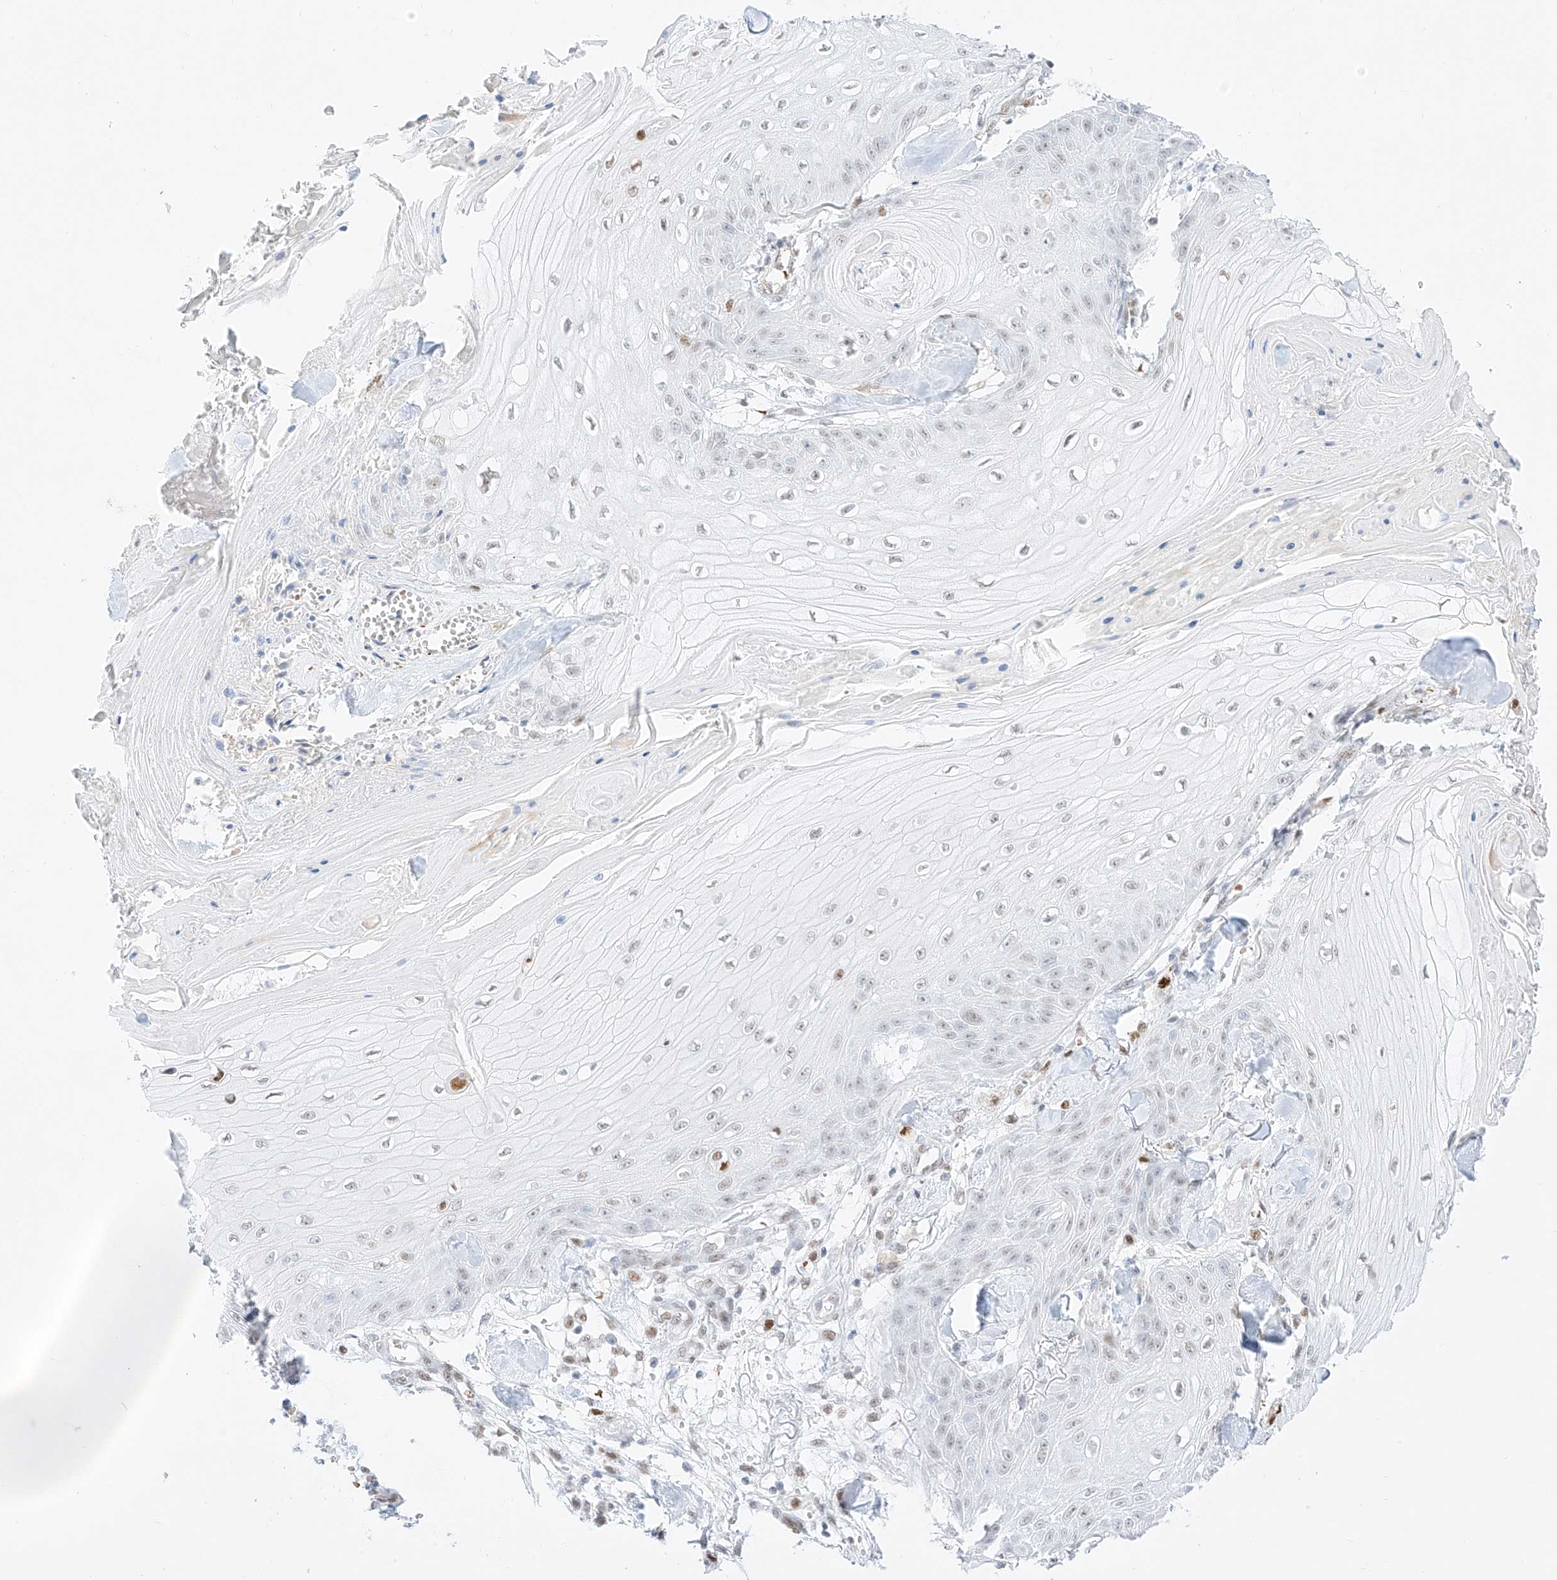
{"staining": {"intensity": "negative", "quantity": "none", "location": "none"}, "tissue": "skin cancer", "cell_type": "Tumor cells", "image_type": "cancer", "snomed": [{"axis": "morphology", "description": "Squamous cell carcinoma, NOS"}, {"axis": "topography", "description": "Skin"}], "caption": "The immunohistochemistry (IHC) histopathology image has no significant expression in tumor cells of skin squamous cell carcinoma tissue.", "gene": "APIP", "patient": {"sex": "male", "age": 74}}